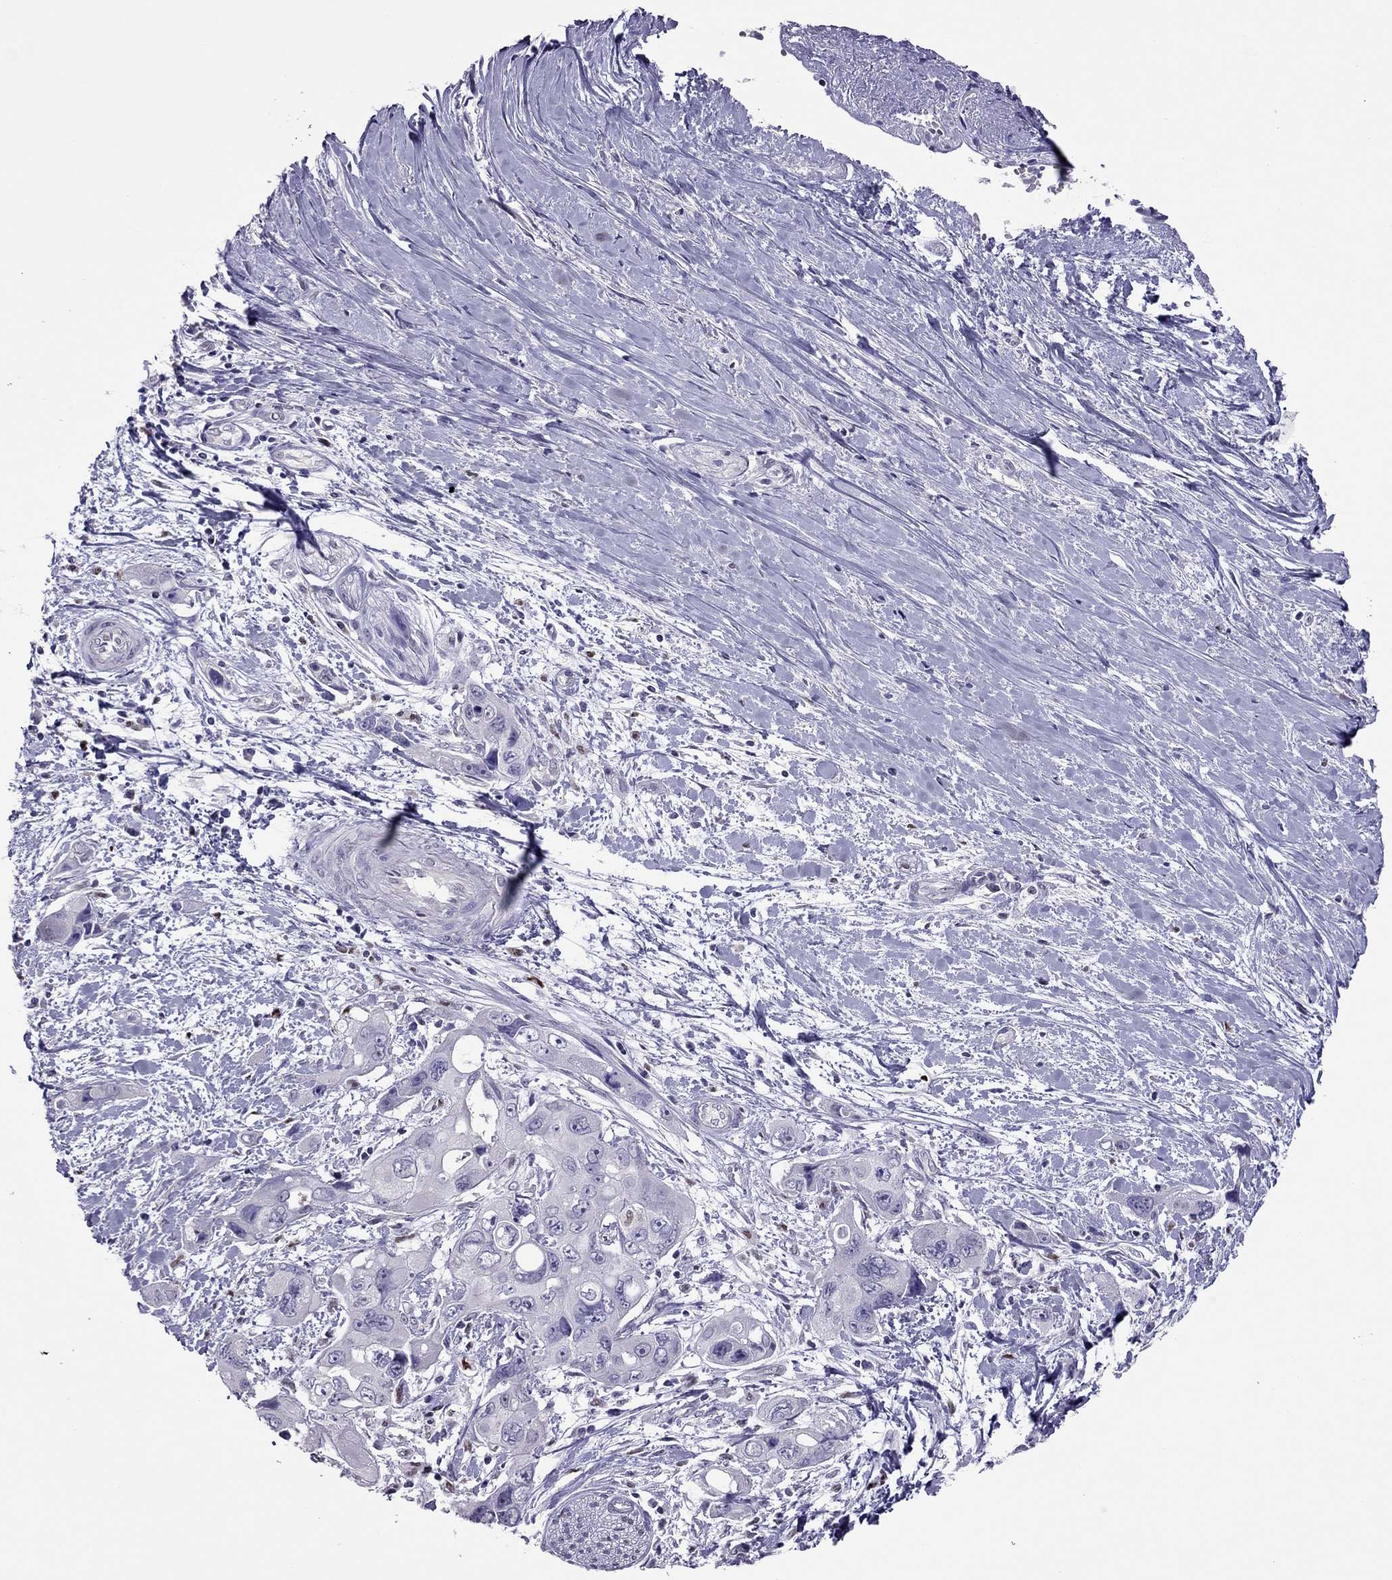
{"staining": {"intensity": "negative", "quantity": "none", "location": "none"}, "tissue": "pancreatic cancer", "cell_type": "Tumor cells", "image_type": "cancer", "snomed": [{"axis": "morphology", "description": "Adenocarcinoma, NOS"}, {"axis": "topography", "description": "Pancreas"}], "caption": "There is no significant expression in tumor cells of pancreatic cancer (adenocarcinoma).", "gene": "SPINT3", "patient": {"sex": "male", "age": 47}}